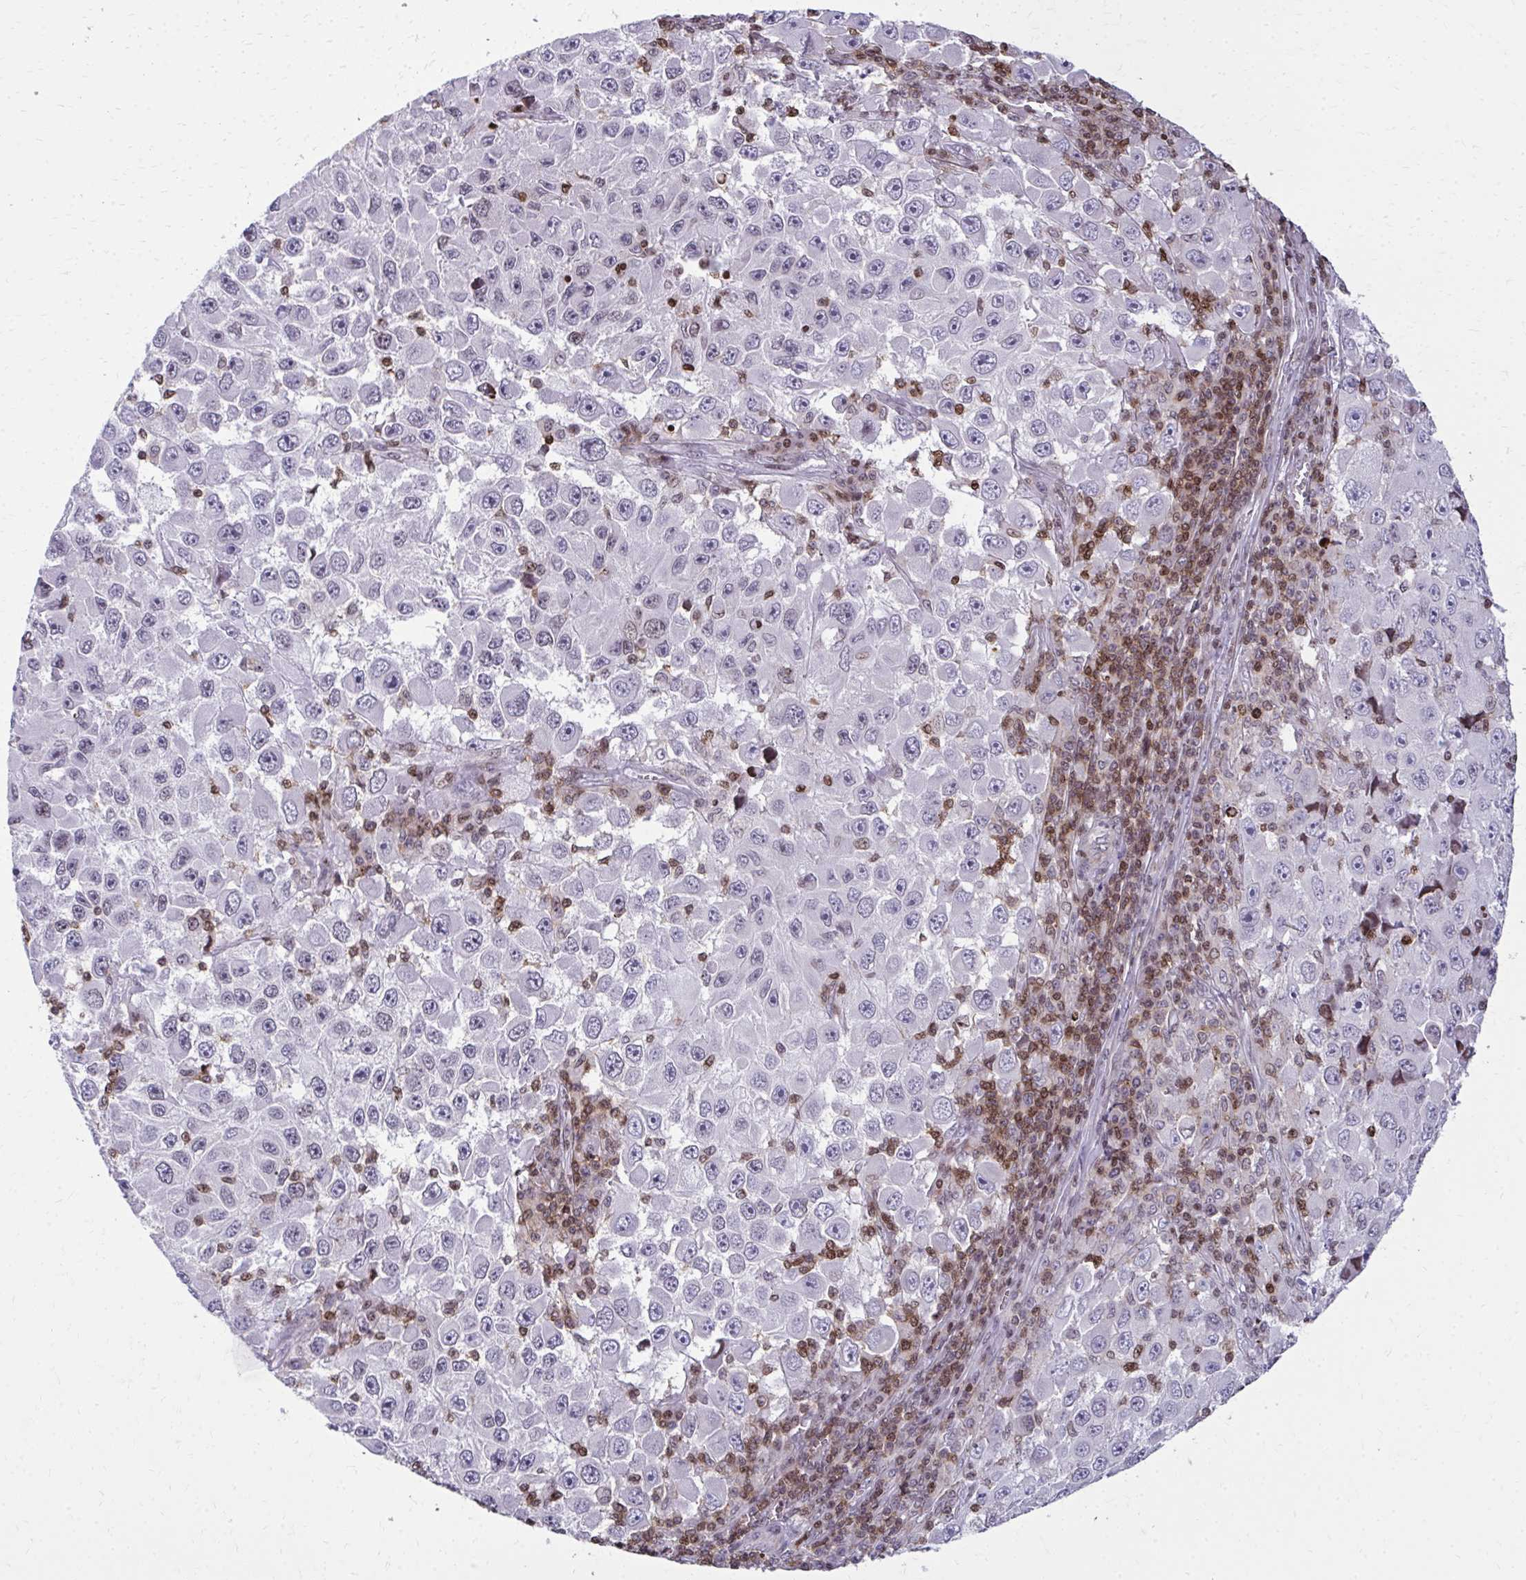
{"staining": {"intensity": "negative", "quantity": "none", "location": "none"}, "tissue": "melanoma", "cell_type": "Tumor cells", "image_type": "cancer", "snomed": [{"axis": "morphology", "description": "Malignant melanoma, Metastatic site"}, {"axis": "topography", "description": "Lymph node"}], "caption": "Tumor cells are negative for protein expression in human melanoma.", "gene": "AP5M1", "patient": {"sex": "female", "age": 67}}